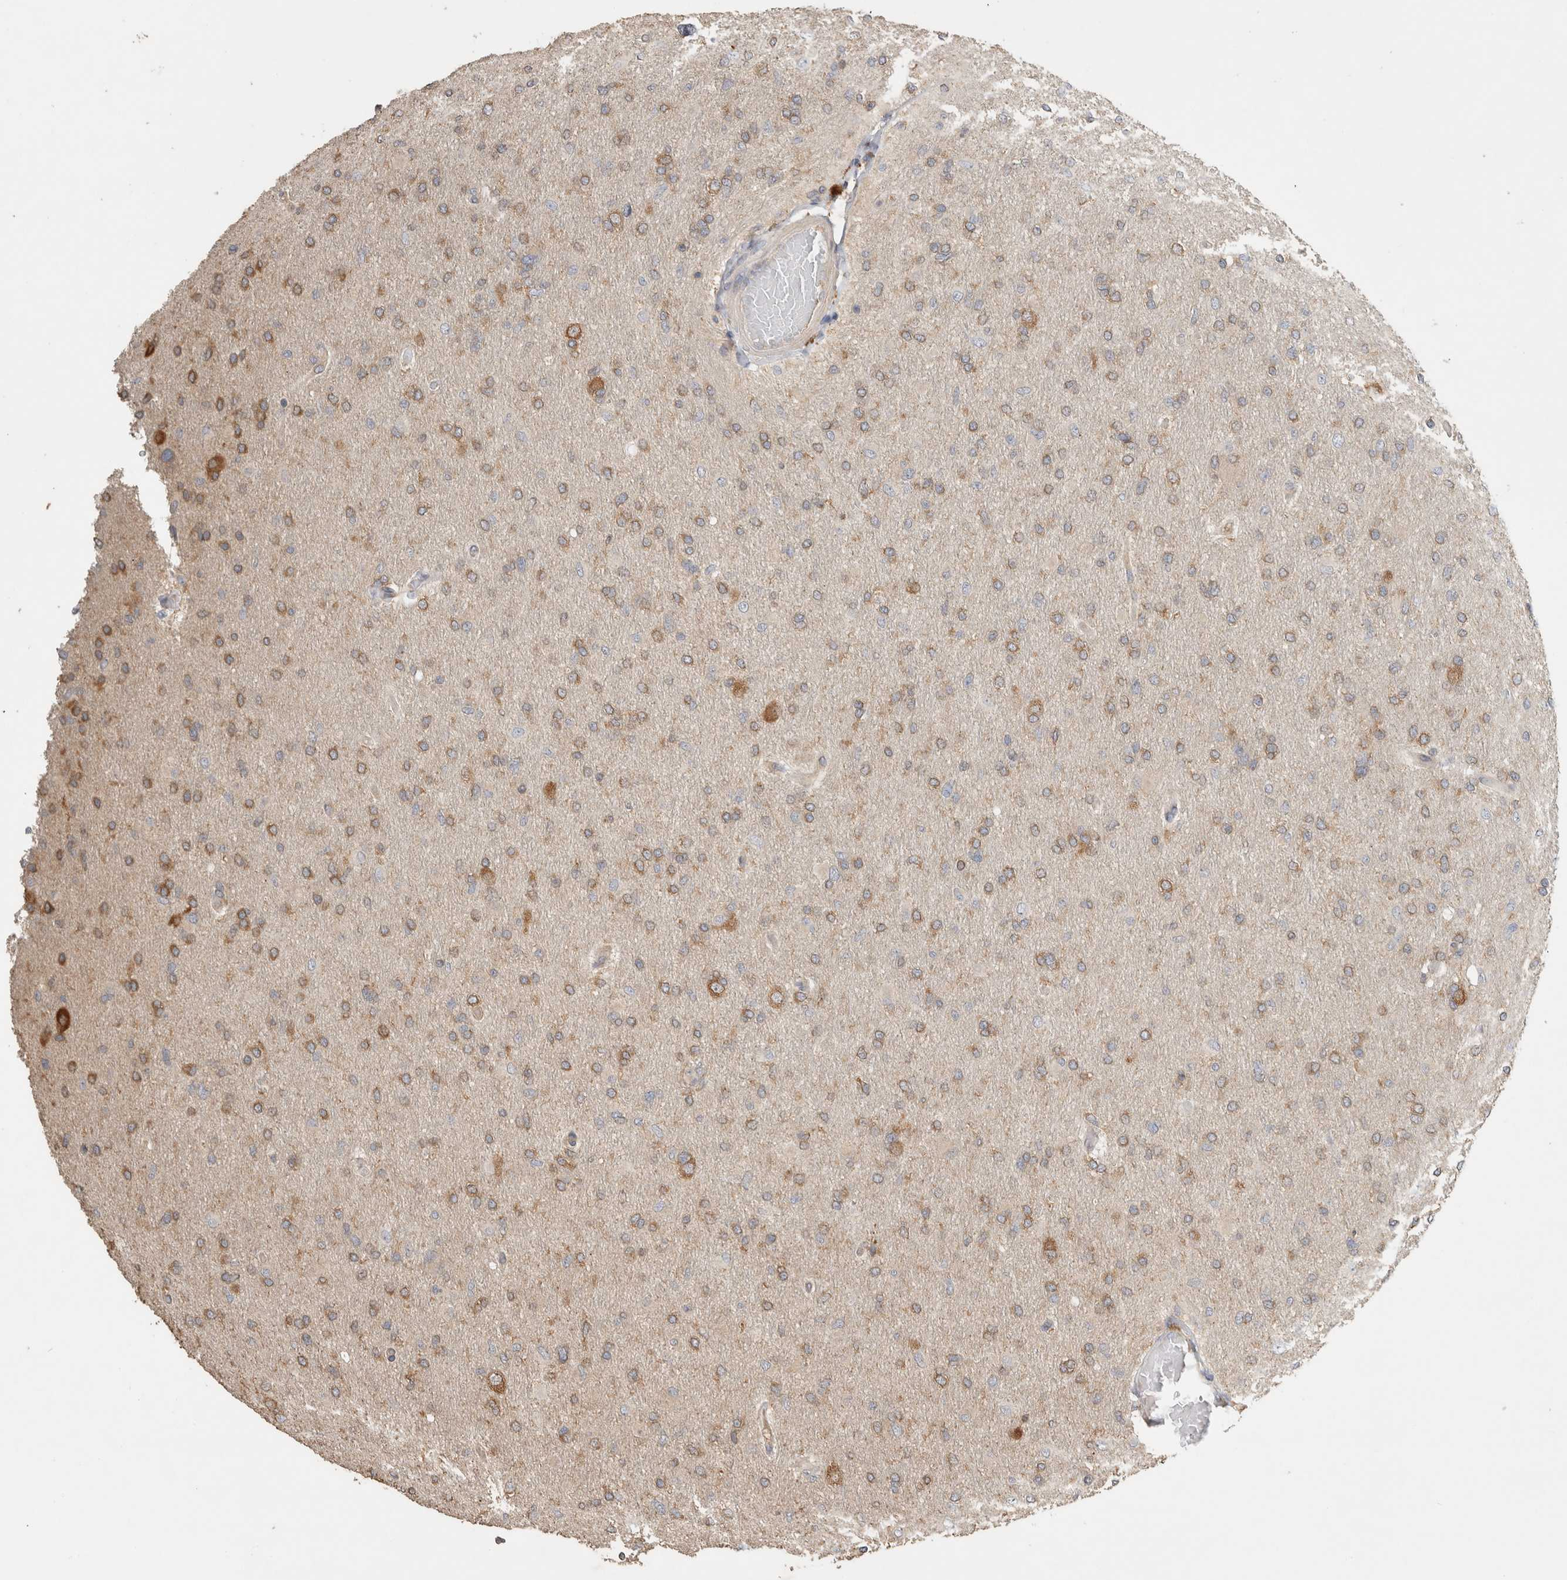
{"staining": {"intensity": "moderate", "quantity": ">75%", "location": "cytoplasmic/membranous"}, "tissue": "glioma", "cell_type": "Tumor cells", "image_type": "cancer", "snomed": [{"axis": "morphology", "description": "Glioma, malignant, High grade"}, {"axis": "topography", "description": "Cerebral cortex"}], "caption": "Approximately >75% of tumor cells in glioma reveal moderate cytoplasmic/membranous protein positivity as visualized by brown immunohistochemical staining.", "gene": "EIF4G3", "patient": {"sex": "female", "age": 36}}